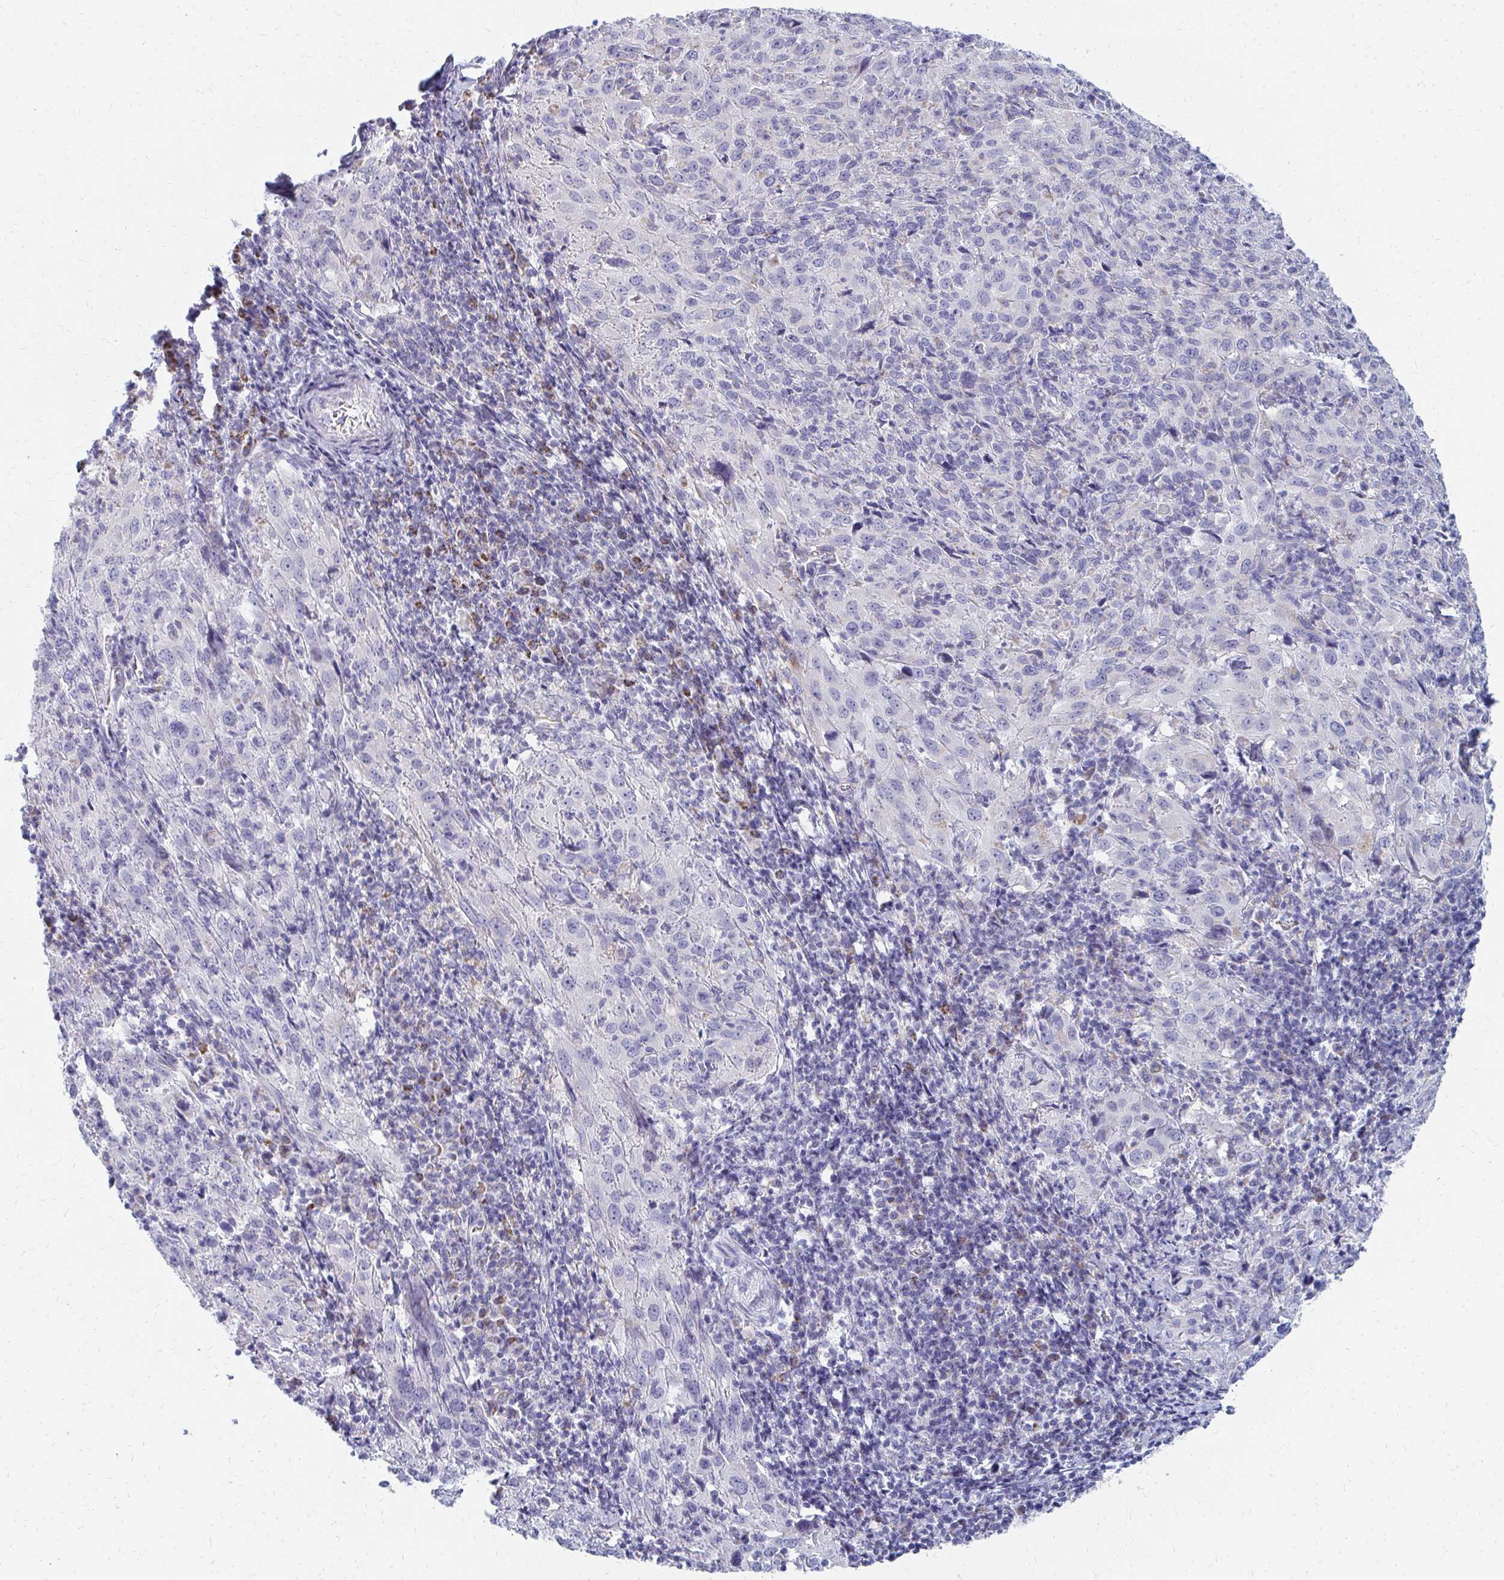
{"staining": {"intensity": "negative", "quantity": "none", "location": "none"}, "tissue": "cervical cancer", "cell_type": "Tumor cells", "image_type": "cancer", "snomed": [{"axis": "morphology", "description": "Squamous cell carcinoma, NOS"}, {"axis": "topography", "description": "Cervix"}], "caption": "This image is of cervical cancer stained with IHC to label a protein in brown with the nuclei are counter-stained blue. There is no staining in tumor cells.", "gene": "OR10V1", "patient": {"sex": "female", "age": 51}}